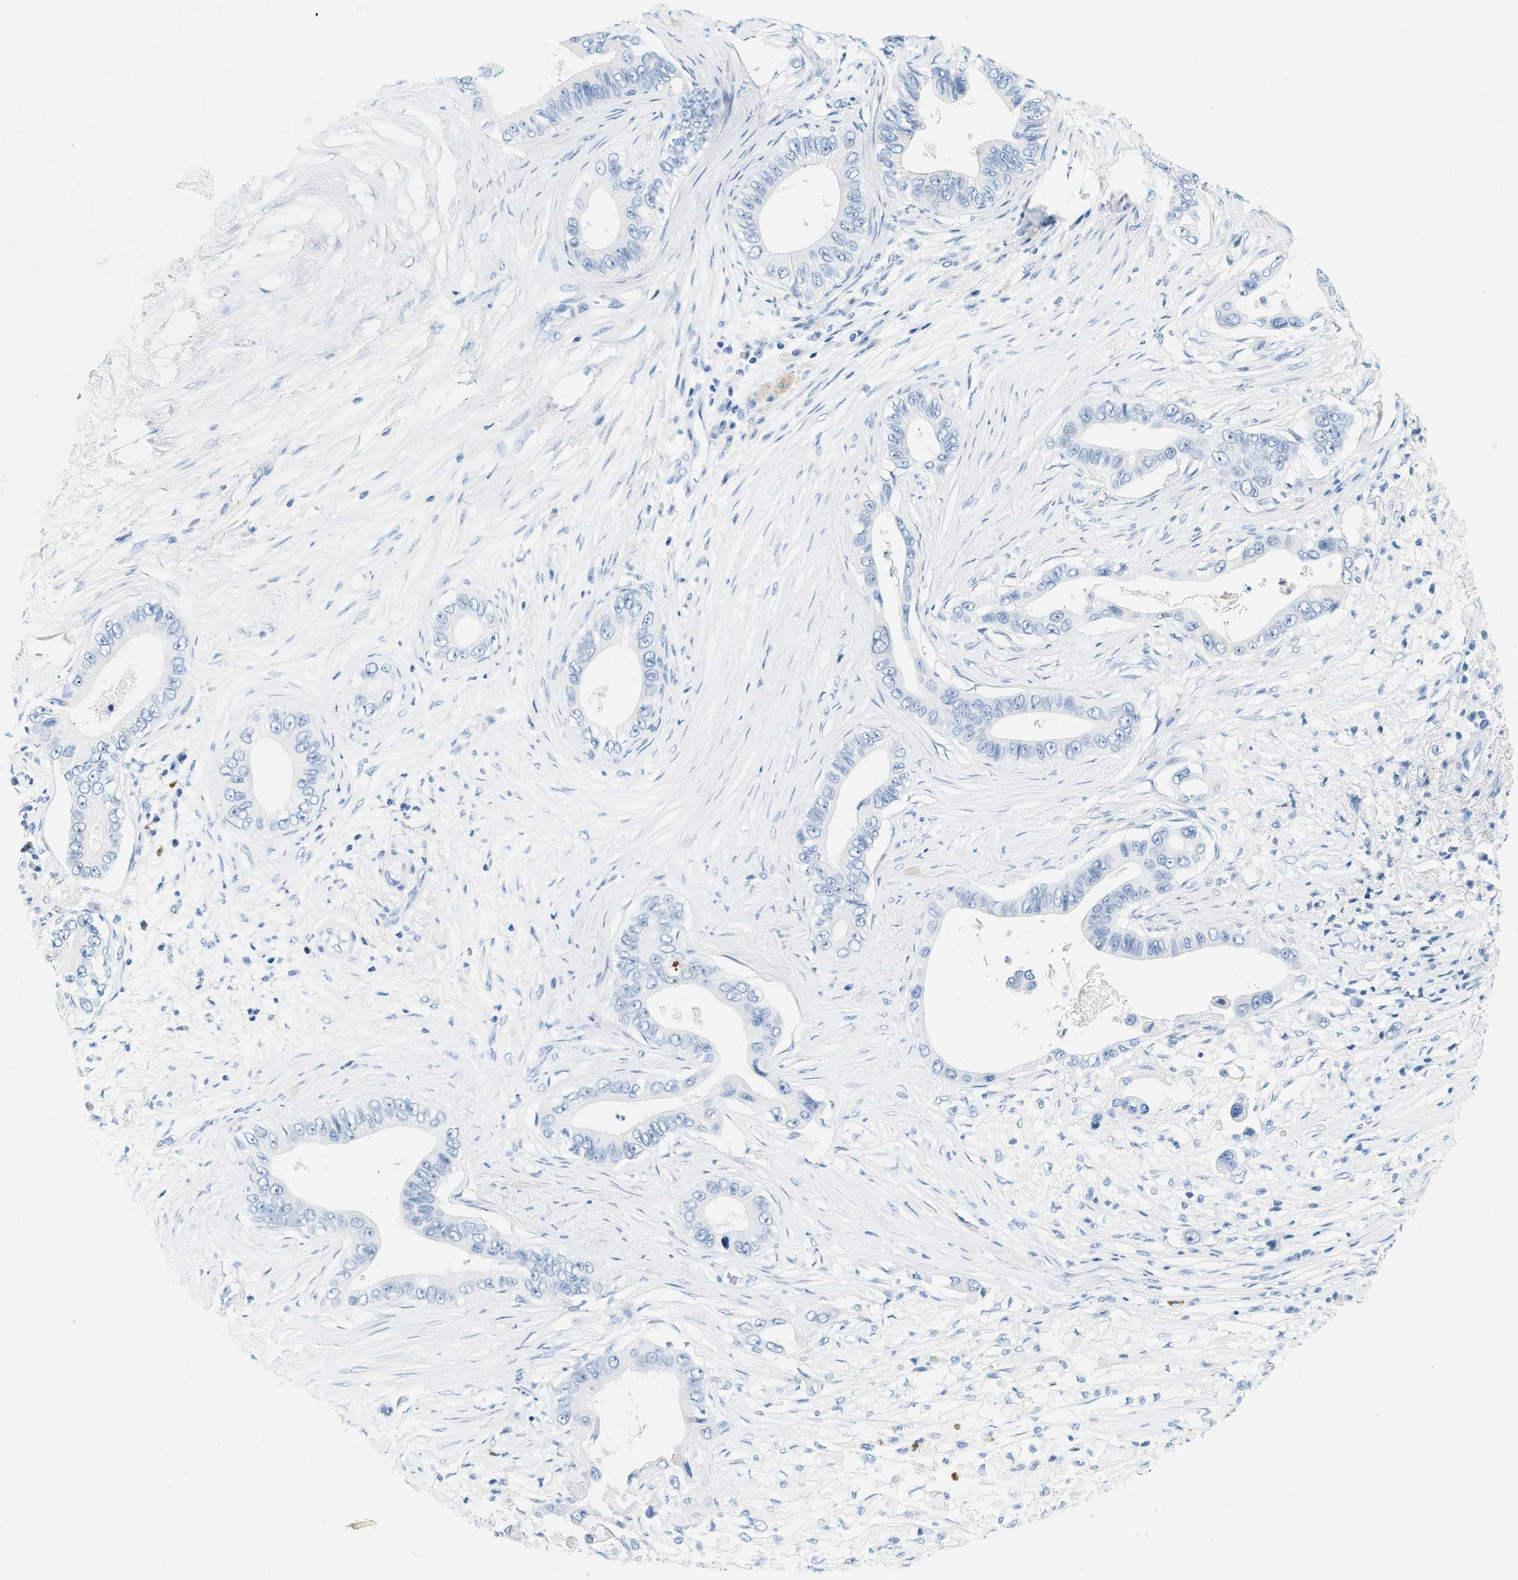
{"staining": {"intensity": "strong", "quantity": "<25%", "location": "cytoplasmic/membranous"}, "tissue": "pancreatic cancer", "cell_type": "Tumor cells", "image_type": "cancer", "snomed": [{"axis": "morphology", "description": "Adenocarcinoma, NOS"}, {"axis": "topography", "description": "Pancreas"}], "caption": "This is a micrograph of immunohistochemistry (IHC) staining of pancreatic cancer, which shows strong staining in the cytoplasmic/membranous of tumor cells.", "gene": "LCN2", "patient": {"sex": "male", "age": 77}}